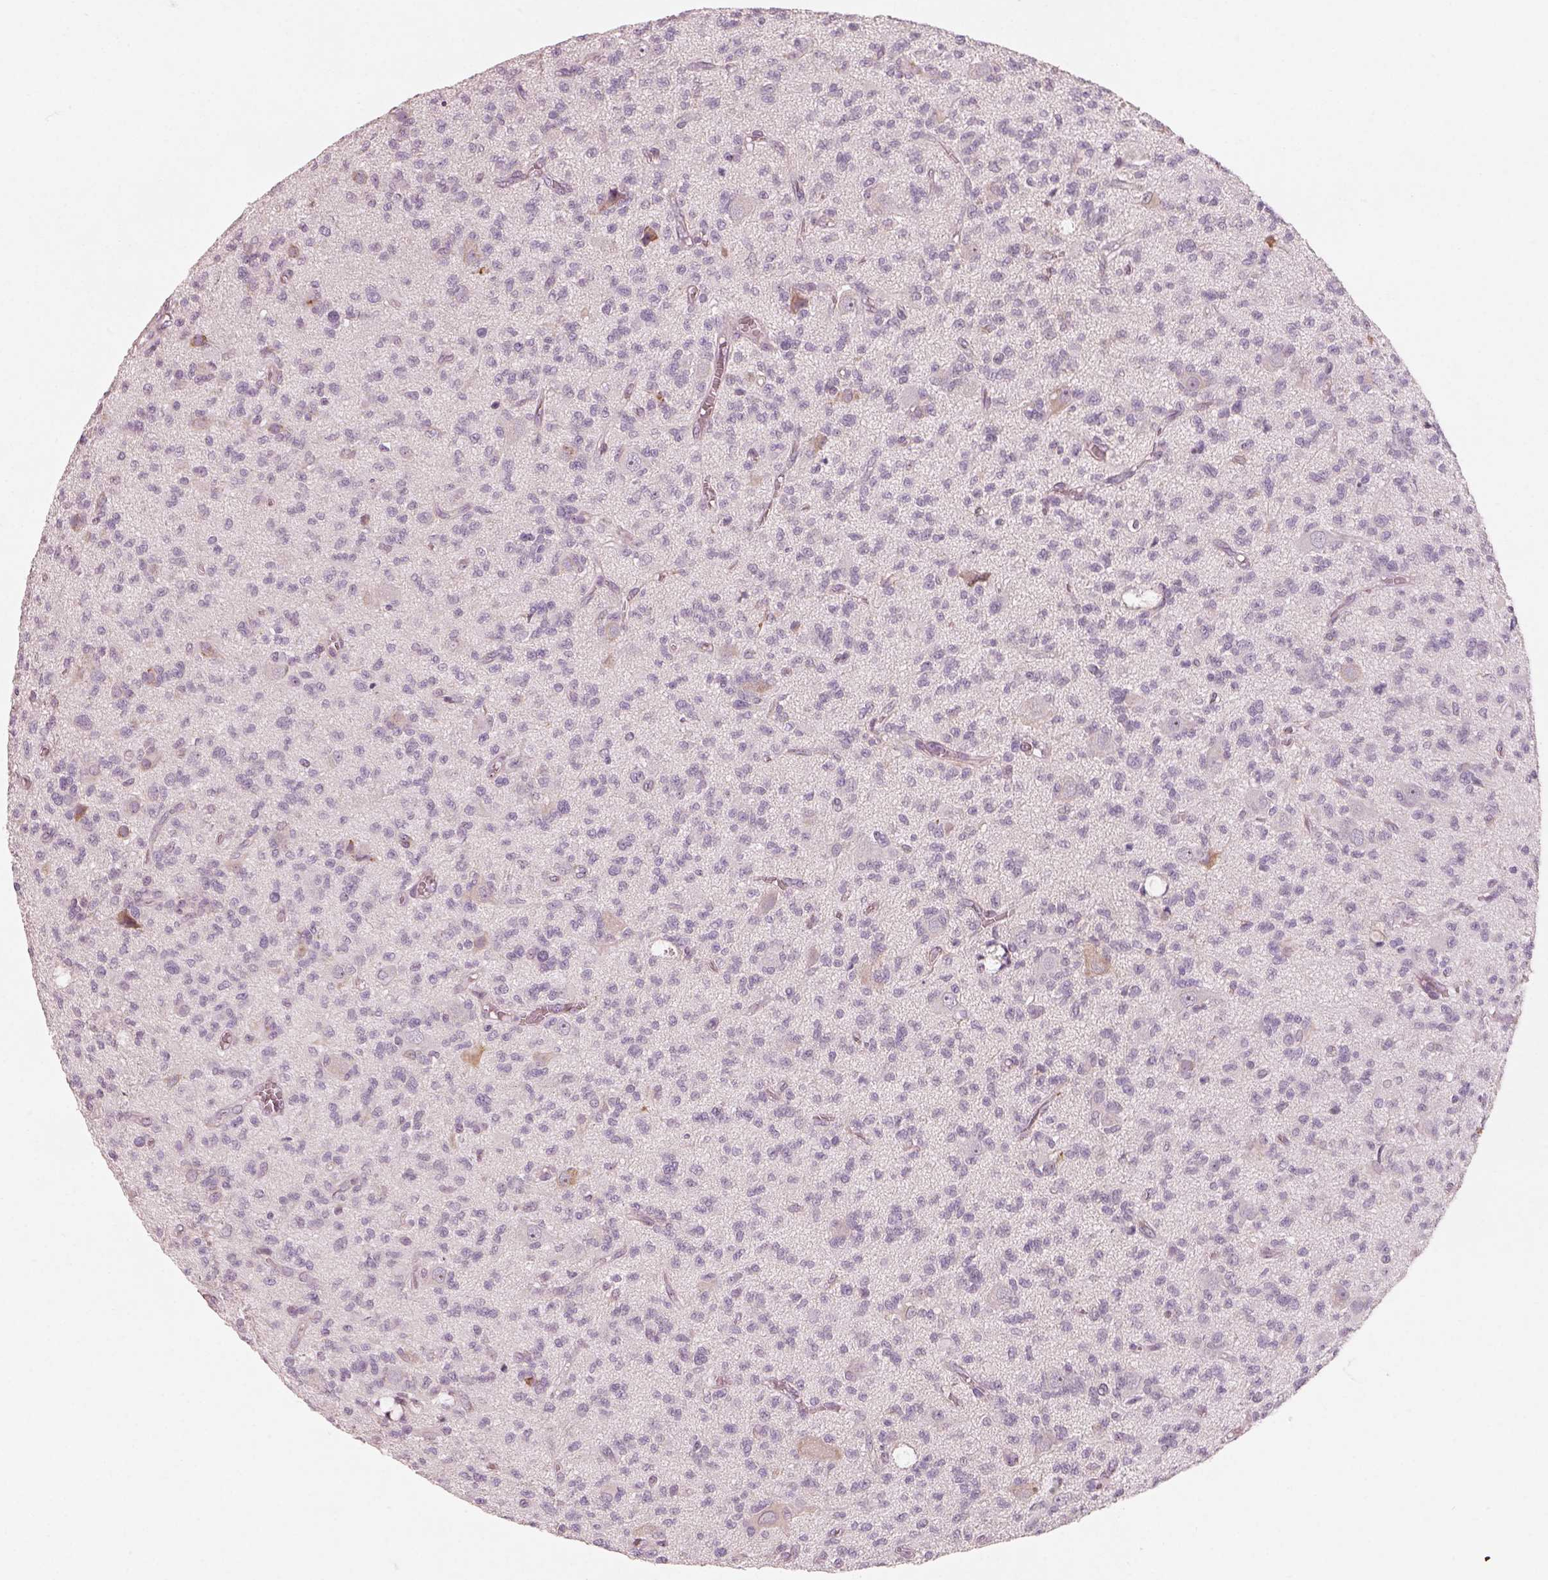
{"staining": {"intensity": "negative", "quantity": "none", "location": "none"}, "tissue": "glioma", "cell_type": "Tumor cells", "image_type": "cancer", "snomed": [{"axis": "morphology", "description": "Glioma, malignant, Low grade"}, {"axis": "topography", "description": "Brain"}], "caption": "This photomicrograph is of malignant glioma (low-grade) stained with immunohistochemistry to label a protein in brown with the nuclei are counter-stained blue. There is no expression in tumor cells.", "gene": "CDS1", "patient": {"sex": "male", "age": 64}}